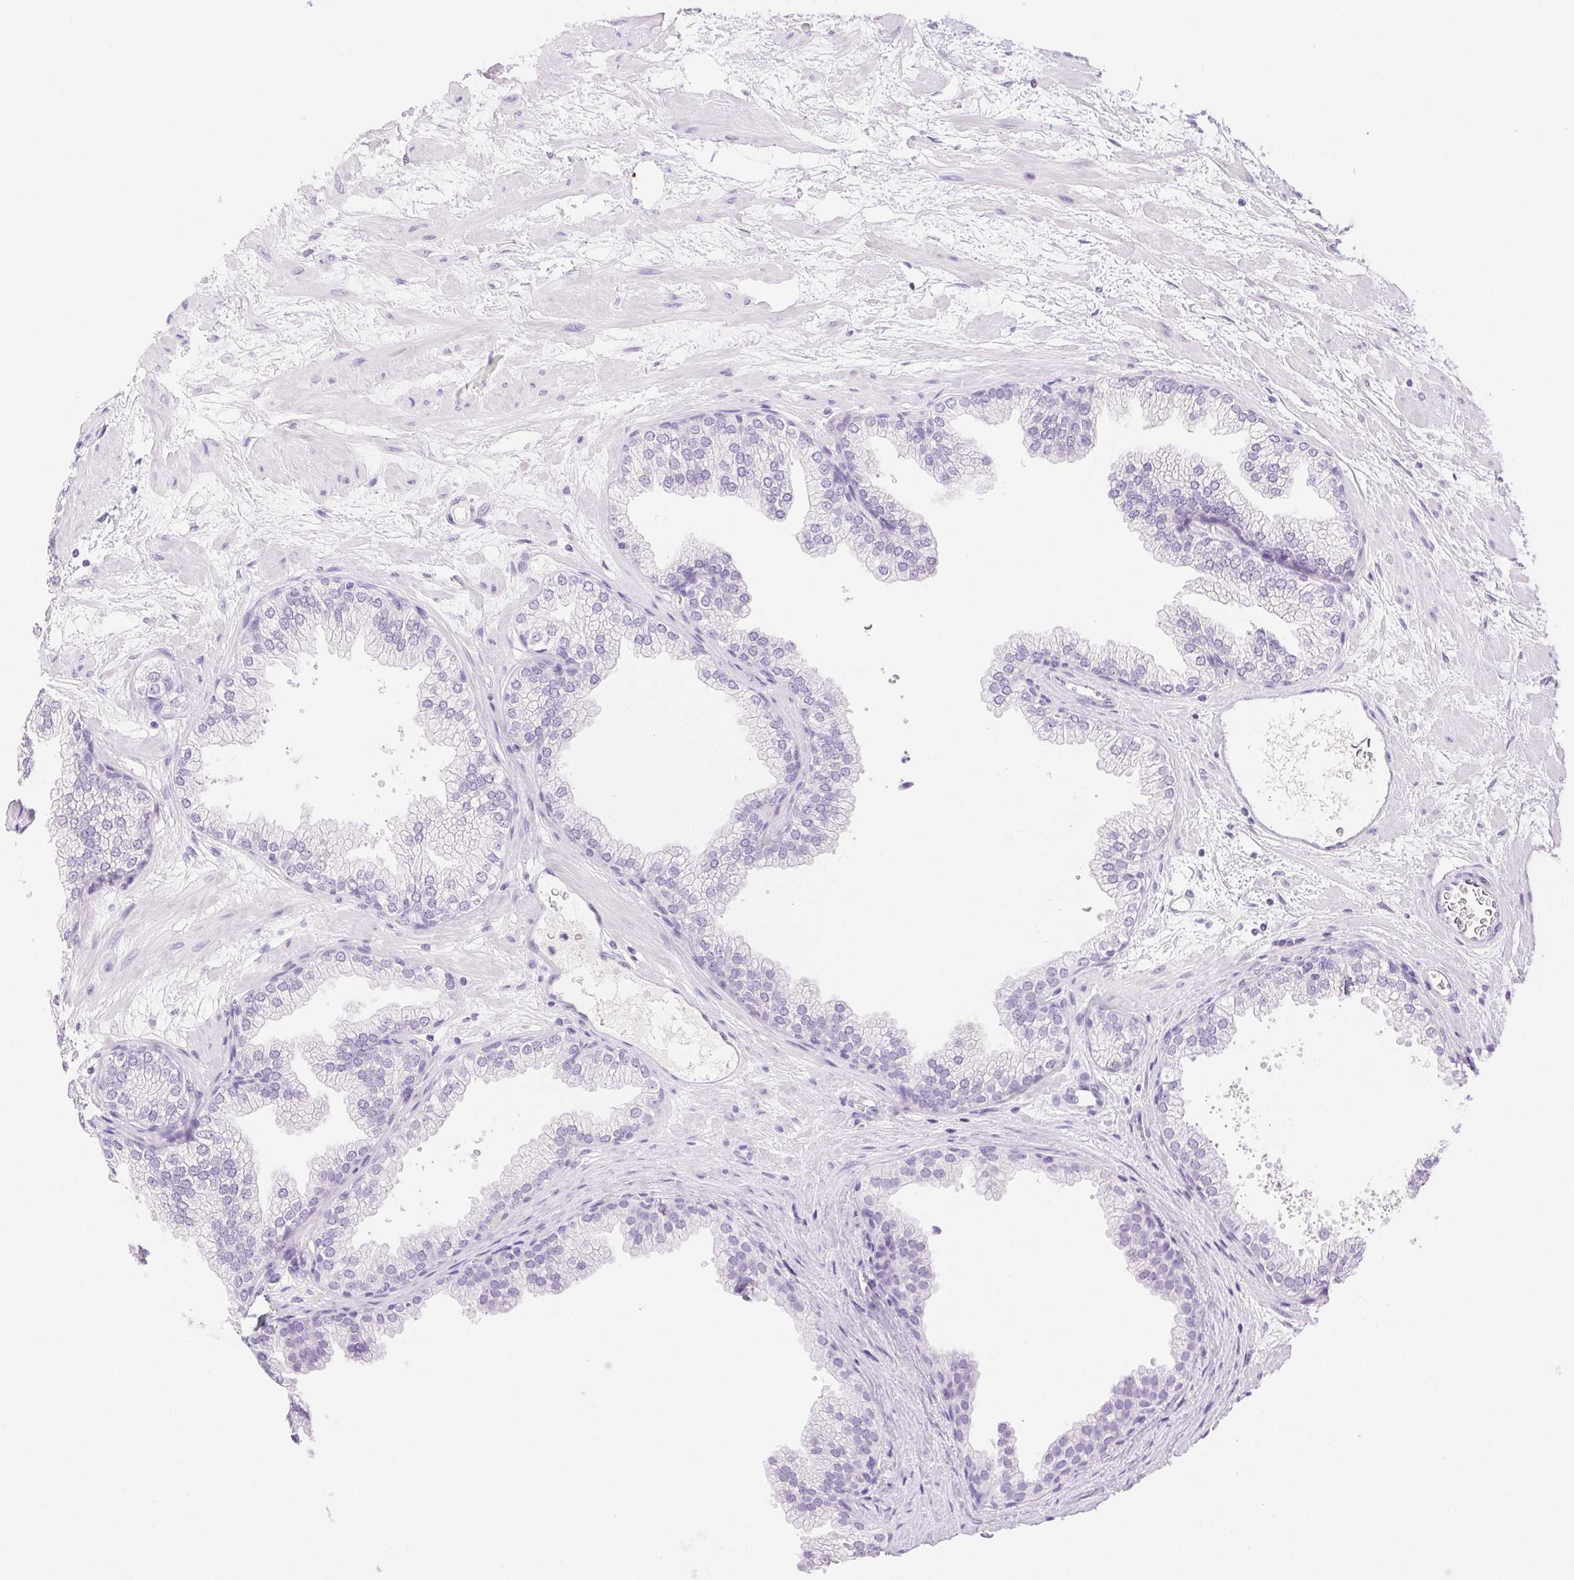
{"staining": {"intensity": "negative", "quantity": "none", "location": "none"}, "tissue": "prostate", "cell_type": "Glandular cells", "image_type": "normal", "snomed": [{"axis": "morphology", "description": "Normal tissue, NOS"}, {"axis": "topography", "description": "Prostate"}], "caption": "Human prostate stained for a protein using immunohistochemistry (IHC) exhibits no expression in glandular cells.", "gene": "SPACA4", "patient": {"sex": "male", "age": 37}}